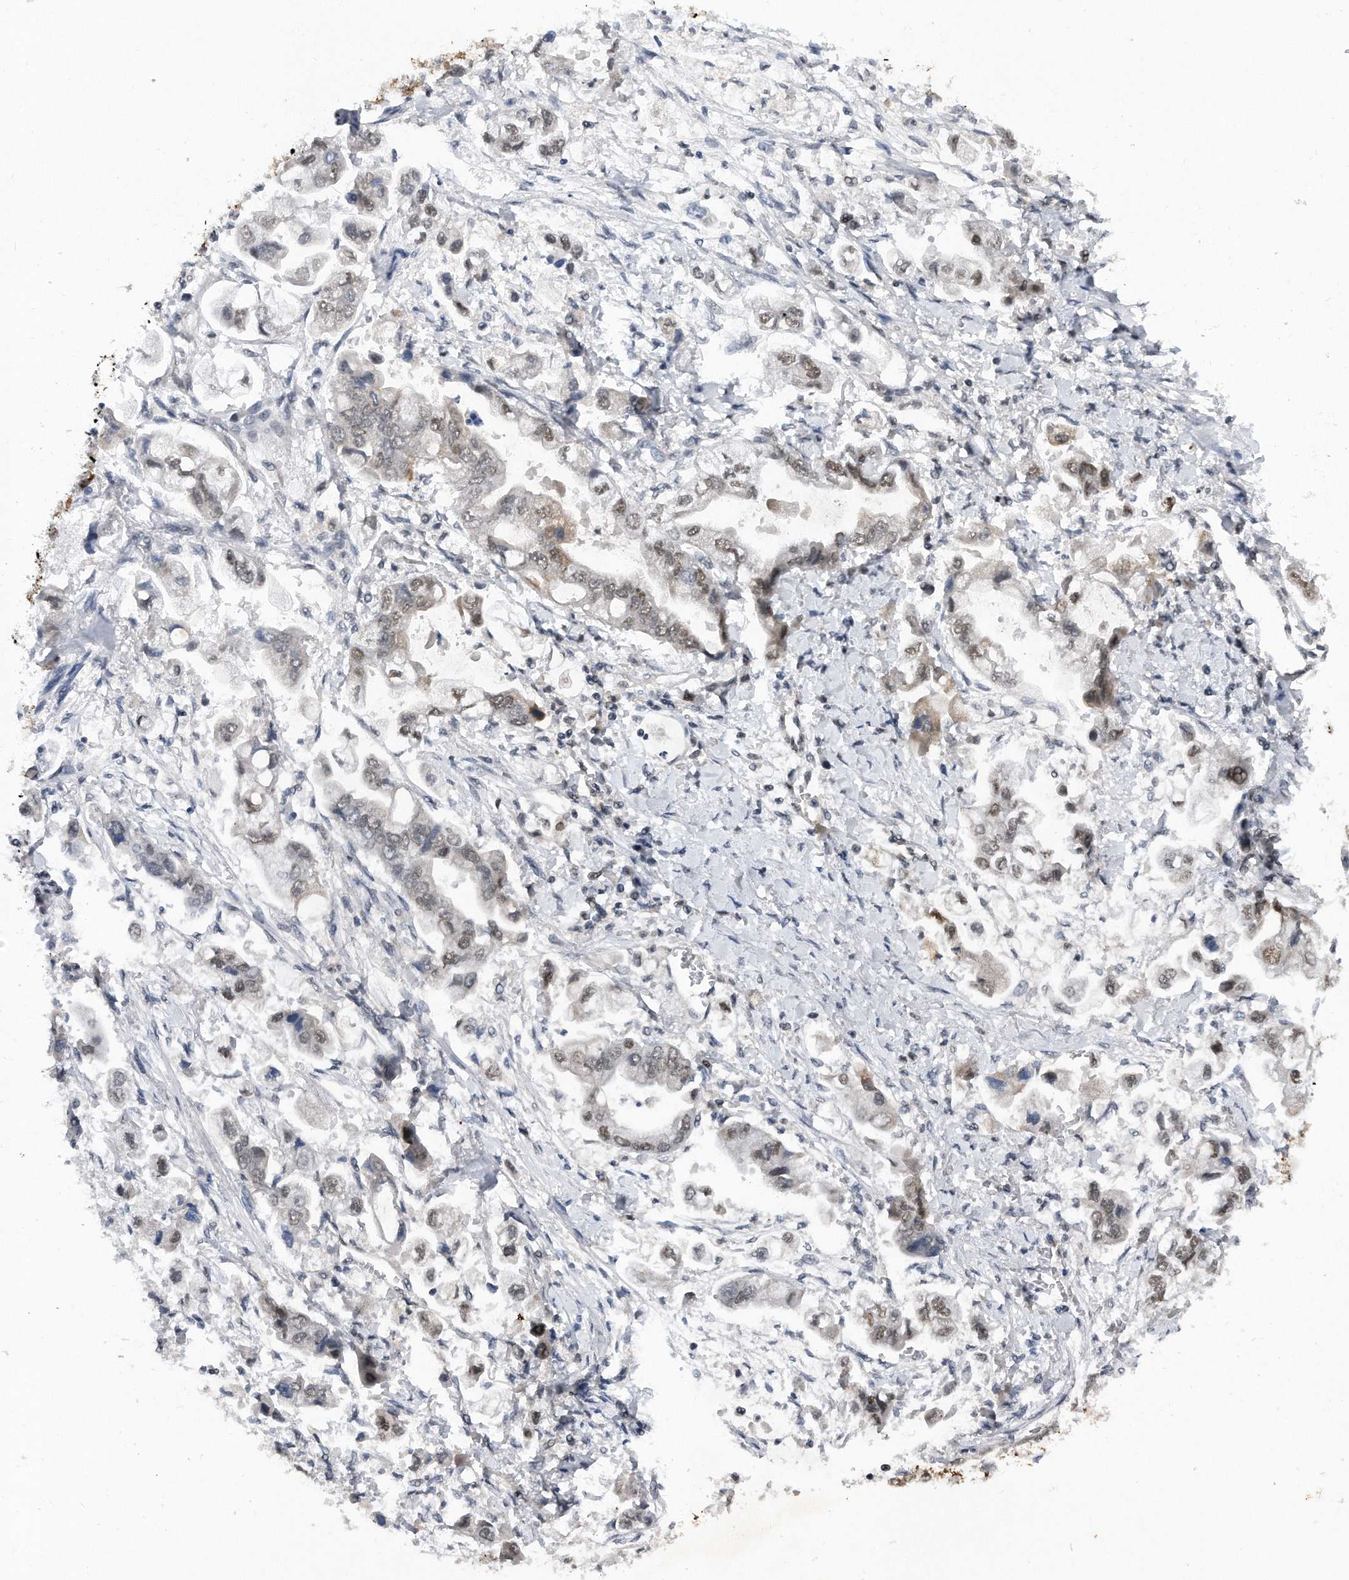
{"staining": {"intensity": "weak", "quantity": "25%-75%", "location": "nuclear"}, "tissue": "stomach cancer", "cell_type": "Tumor cells", "image_type": "cancer", "snomed": [{"axis": "morphology", "description": "Adenocarcinoma, NOS"}, {"axis": "topography", "description": "Stomach"}], "caption": "IHC of human stomach adenocarcinoma reveals low levels of weak nuclear staining in about 25%-75% of tumor cells.", "gene": "TP53INP1", "patient": {"sex": "male", "age": 62}}